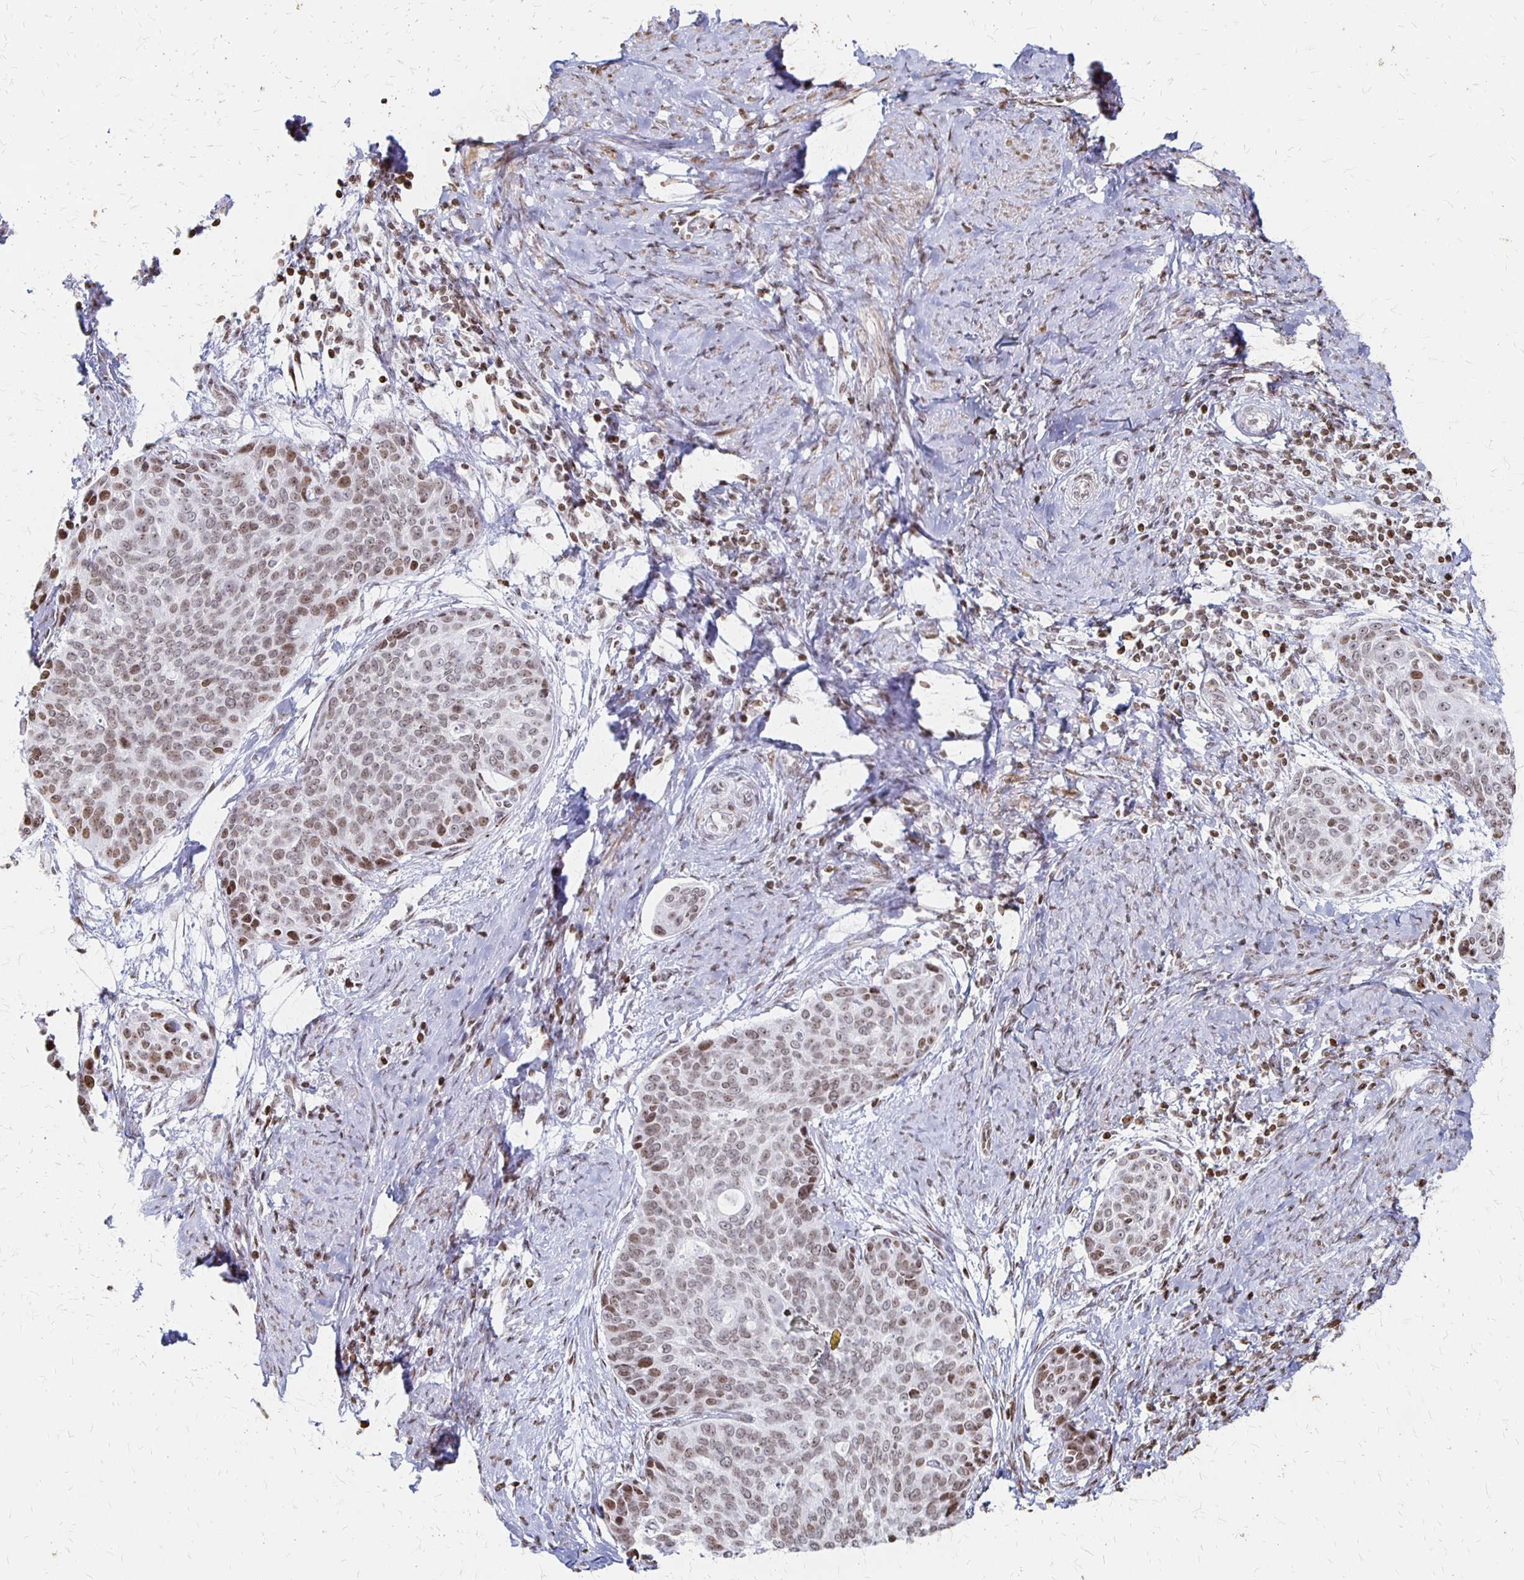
{"staining": {"intensity": "weak", "quantity": ">75%", "location": "nuclear"}, "tissue": "cervical cancer", "cell_type": "Tumor cells", "image_type": "cancer", "snomed": [{"axis": "morphology", "description": "Squamous cell carcinoma, NOS"}, {"axis": "topography", "description": "Cervix"}], "caption": "Protein staining of cervical cancer (squamous cell carcinoma) tissue reveals weak nuclear positivity in about >75% of tumor cells.", "gene": "ZNF280C", "patient": {"sex": "female", "age": 69}}